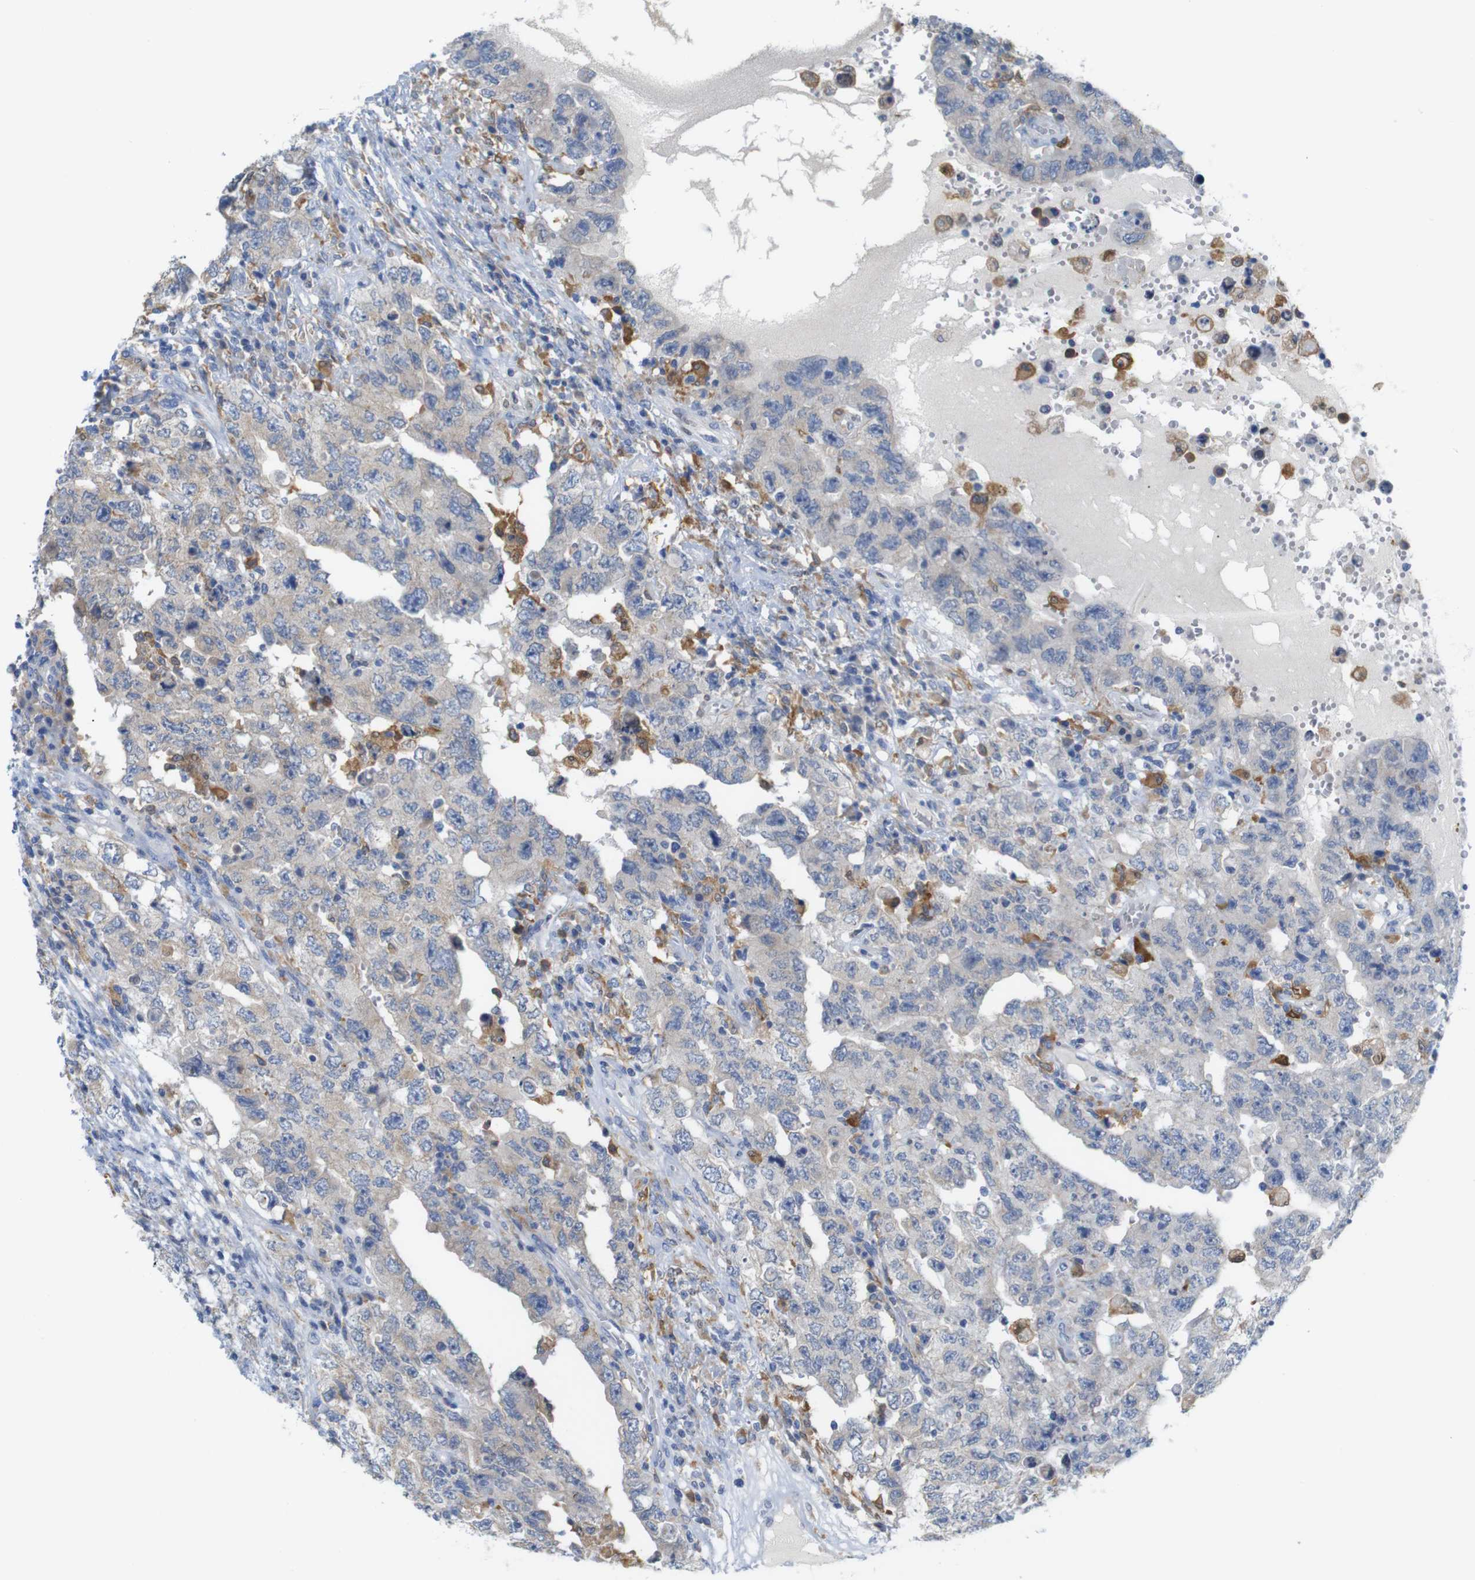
{"staining": {"intensity": "moderate", "quantity": "<25%", "location": "cytoplasmic/membranous"}, "tissue": "testis cancer", "cell_type": "Tumor cells", "image_type": "cancer", "snomed": [{"axis": "morphology", "description": "Carcinoma, Embryonal, NOS"}, {"axis": "topography", "description": "Testis"}], "caption": "Moderate cytoplasmic/membranous expression for a protein is seen in approximately <25% of tumor cells of testis cancer (embryonal carcinoma) using immunohistochemistry.", "gene": "NEBL", "patient": {"sex": "male", "age": 26}}